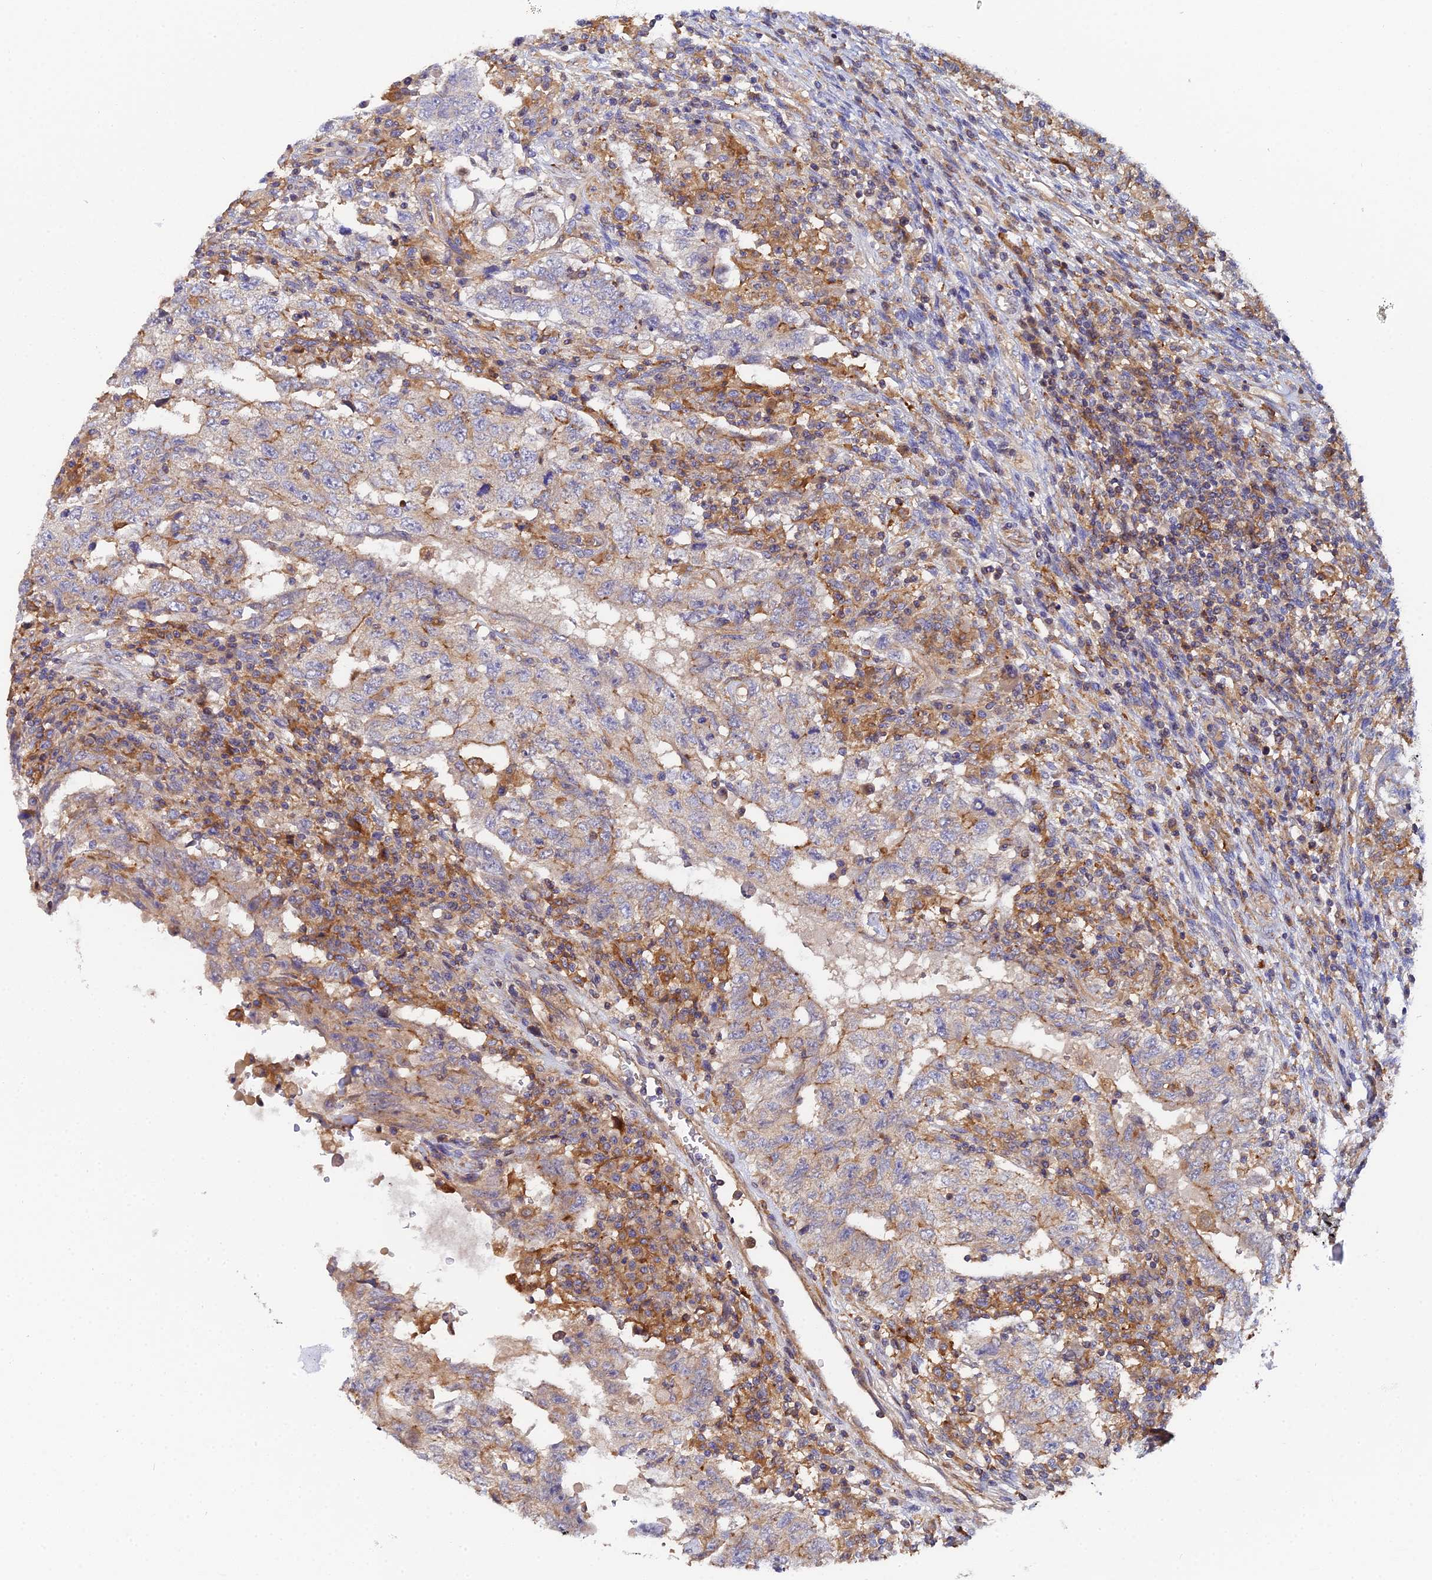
{"staining": {"intensity": "weak", "quantity": "25%-75%", "location": "cytoplasmic/membranous"}, "tissue": "testis cancer", "cell_type": "Tumor cells", "image_type": "cancer", "snomed": [{"axis": "morphology", "description": "Carcinoma, Embryonal, NOS"}, {"axis": "topography", "description": "Testis"}], "caption": "This micrograph demonstrates immunohistochemistry staining of human embryonal carcinoma (testis), with low weak cytoplasmic/membranous expression in about 25%-75% of tumor cells.", "gene": "GNG5B", "patient": {"sex": "male", "age": 26}}